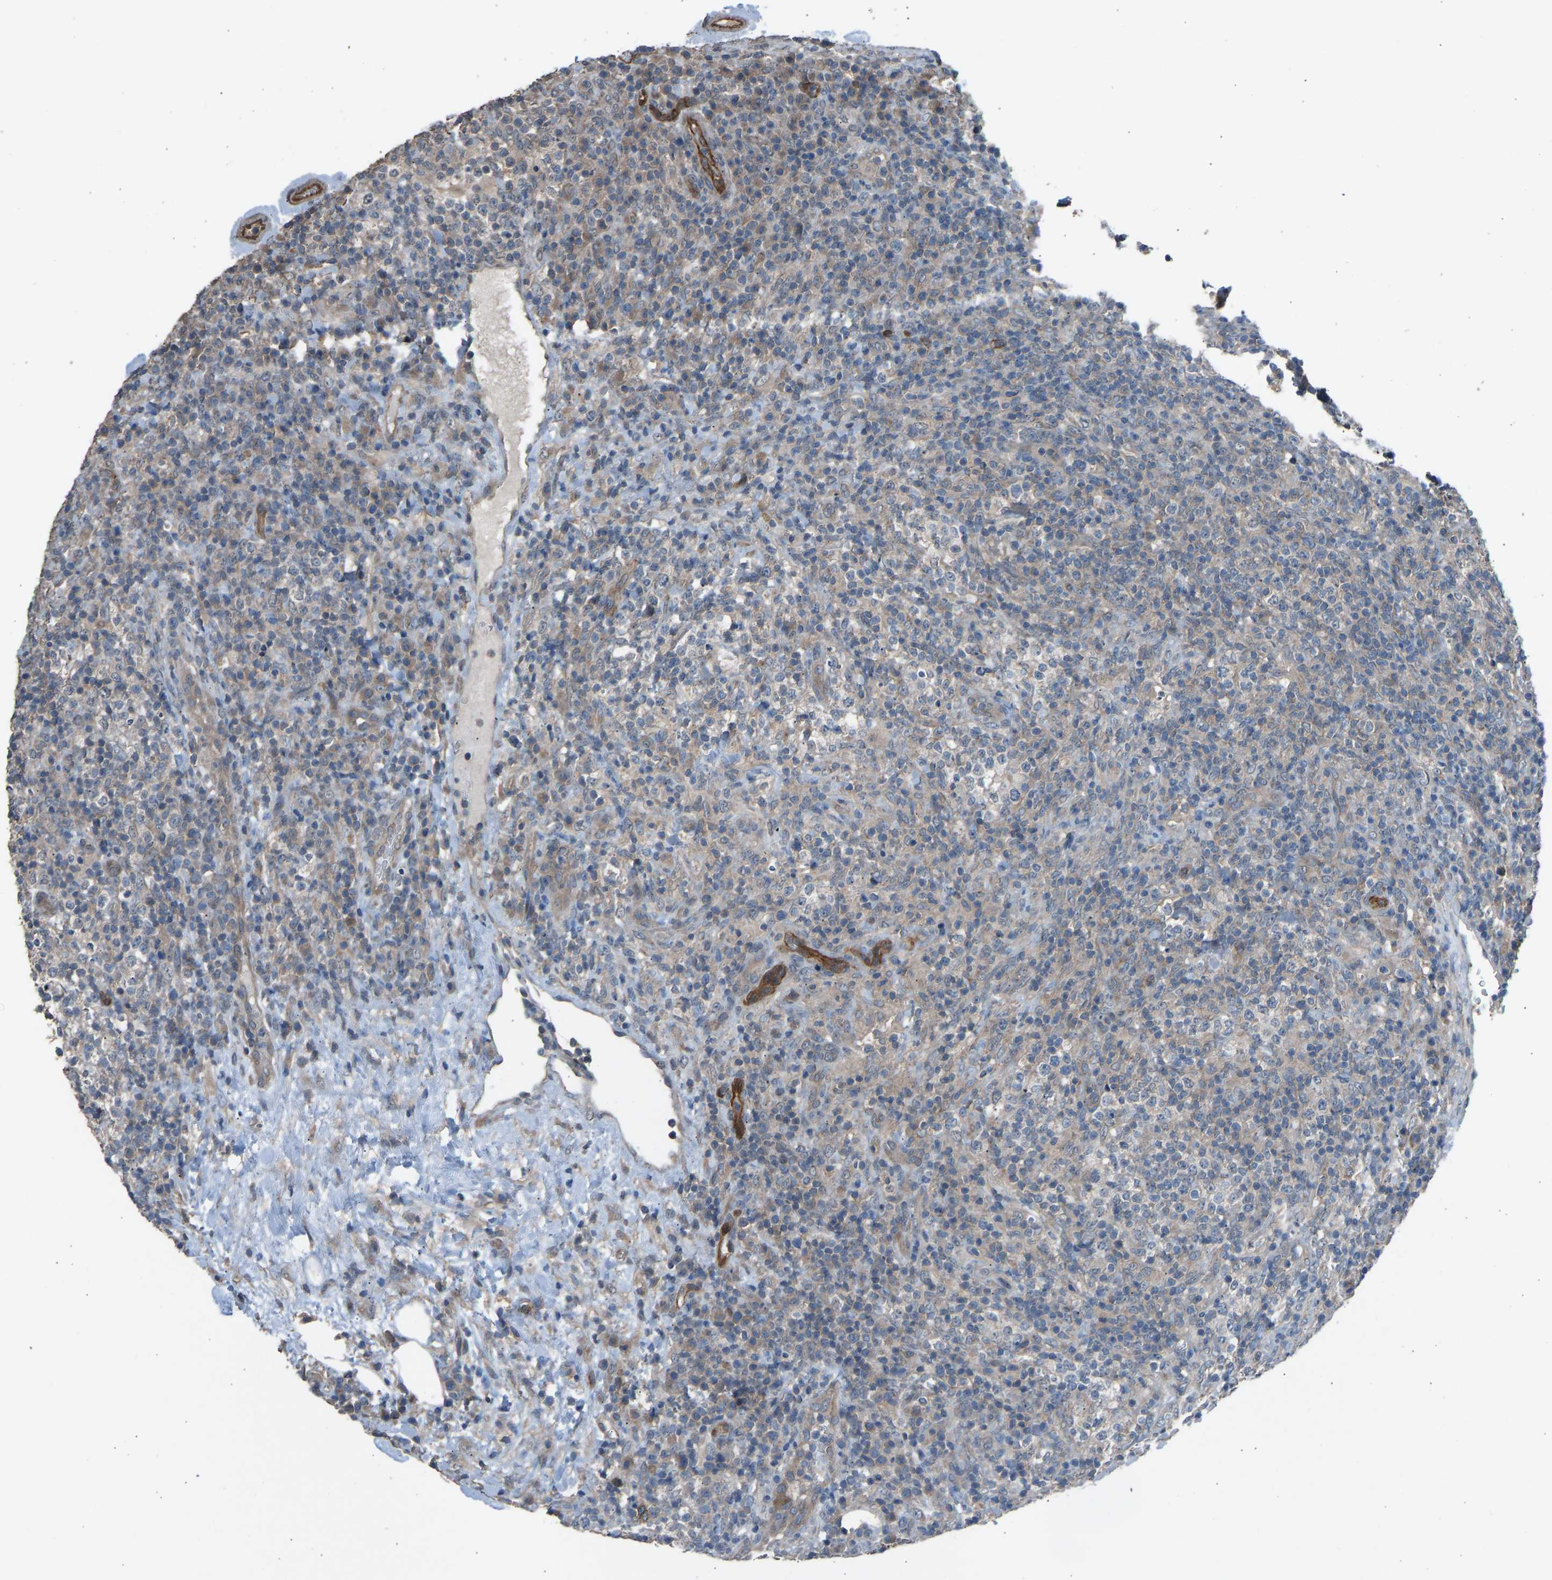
{"staining": {"intensity": "weak", "quantity": "25%-75%", "location": "cytoplasmic/membranous"}, "tissue": "lymphoma", "cell_type": "Tumor cells", "image_type": "cancer", "snomed": [{"axis": "morphology", "description": "Malignant lymphoma, non-Hodgkin's type, High grade"}, {"axis": "topography", "description": "Lymph node"}], "caption": "This micrograph displays immunohistochemistry staining of human lymphoma, with low weak cytoplasmic/membranous positivity in approximately 25%-75% of tumor cells.", "gene": "SLC43A1", "patient": {"sex": "female", "age": 76}}